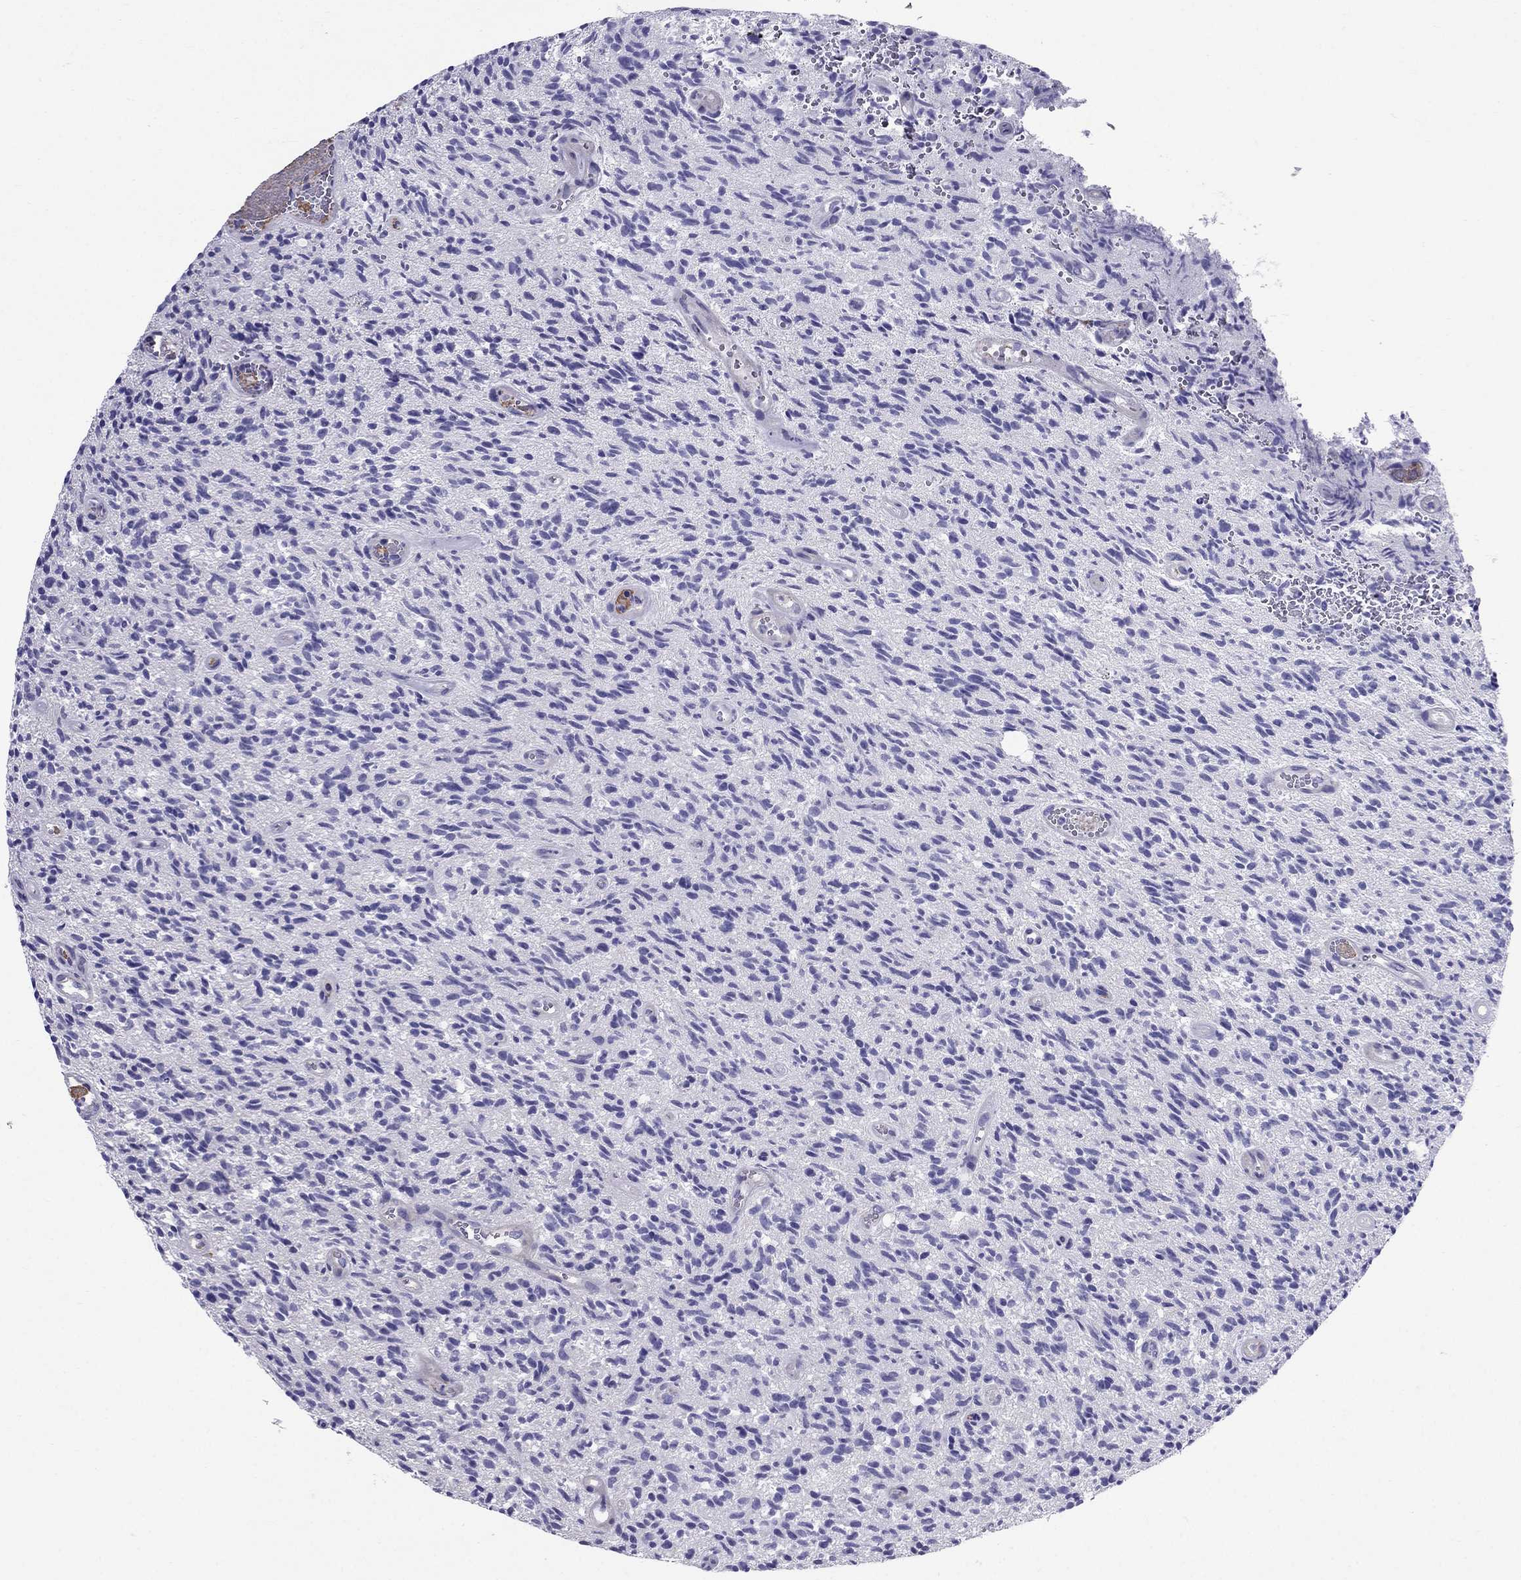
{"staining": {"intensity": "negative", "quantity": "none", "location": "none"}, "tissue": "glioma", "cell_type": "Tumor cells", "image_type": "cancer", "snomed": [{"axis": "morphology", "description": "Glioma, malignant, High grade"}, {"axis": "topography", "description": "Brain"}], "caption": "IHC of human glioma shows no staining in tumor cells.", "gene": "GPR50", "patient": {"sex": "male", "age": 64}}